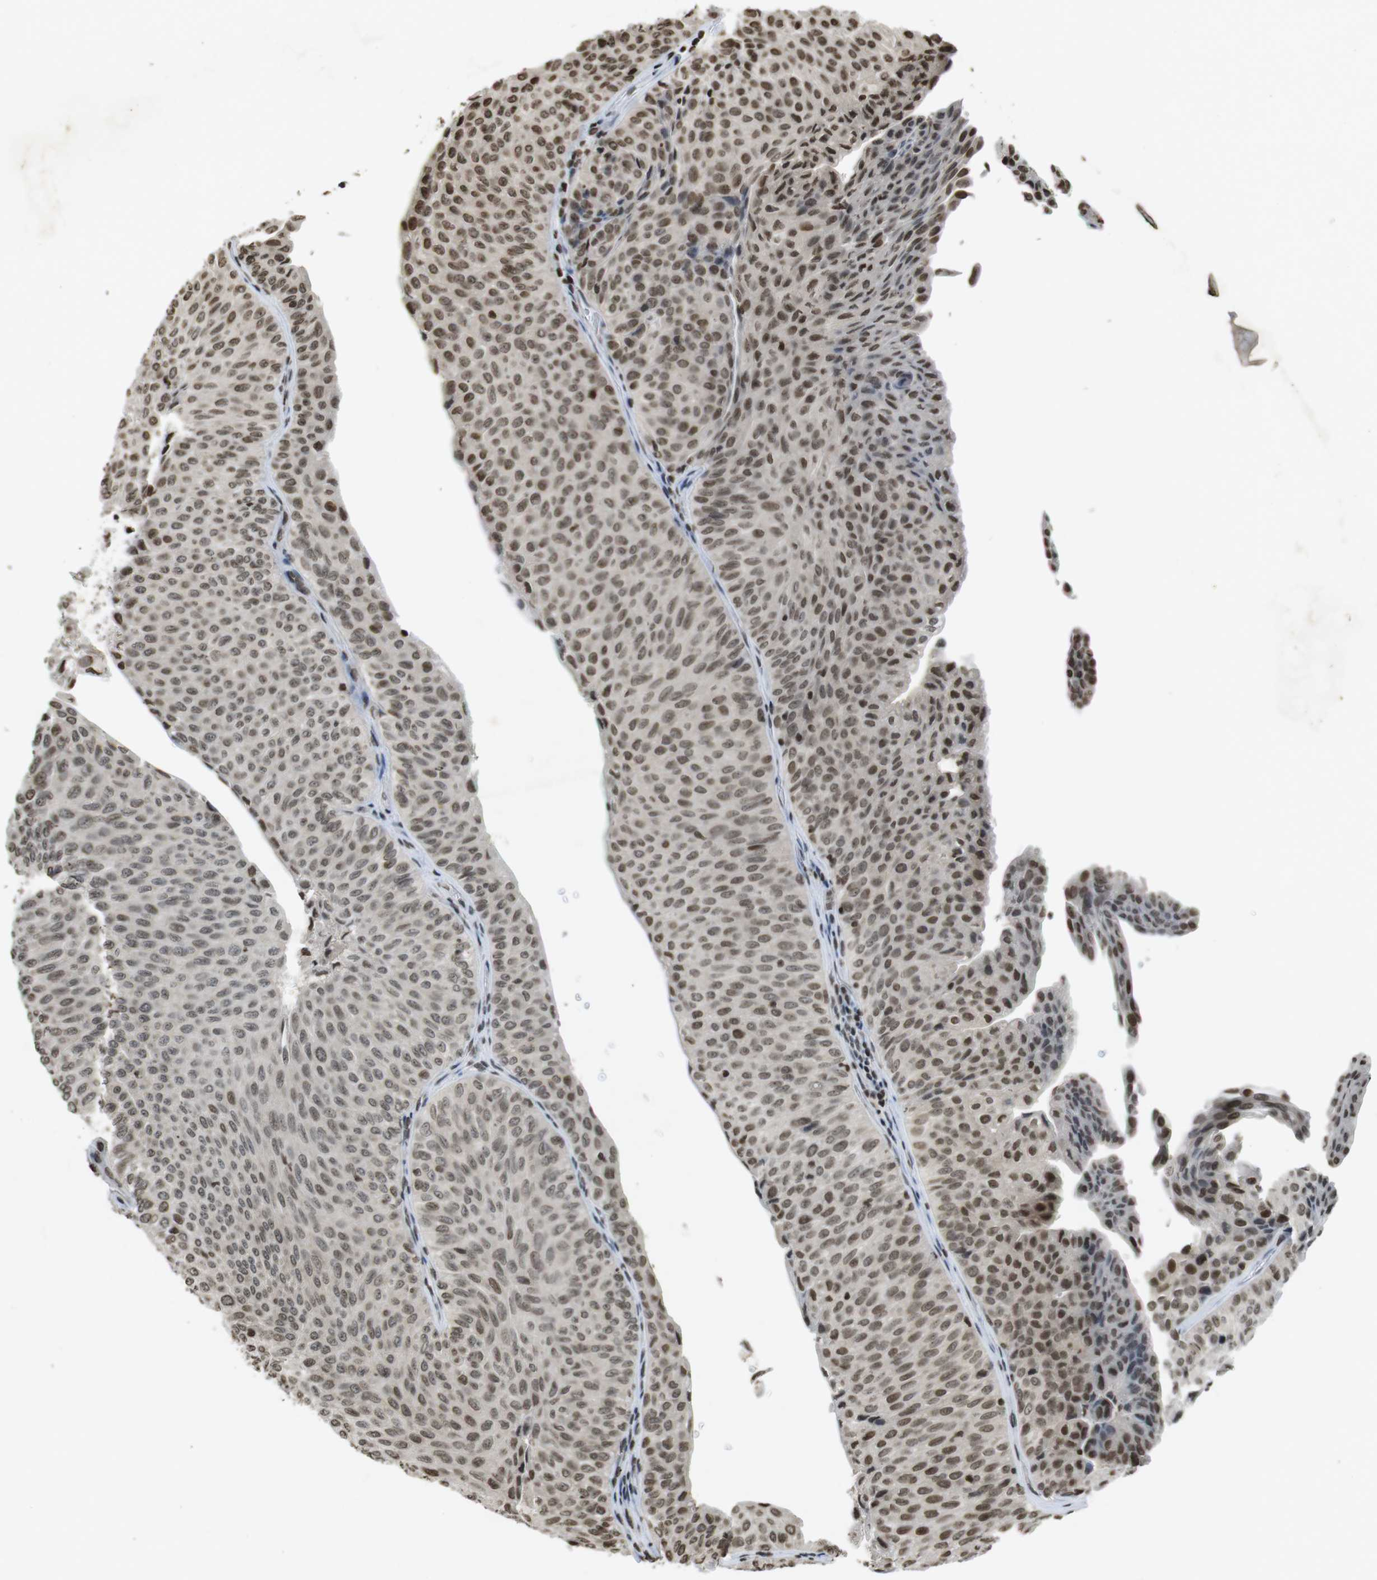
{"staining": {"intensity": "moderate", "quantity": ">75%", "location": "cytoplasmic/membranous,nuclear"}, "tissue": "urothelial cancer", "cell_type": "Tumor cells", "image_type": "cancer", "snomed": [{"axis": "morphology", "description": "Urothelial carcinoma, Low grade"}, {"axis": "topography", "description": "Urinary bladder"}], "caption": "A micrograph of human urothelial cancer stained for a protein demonstrates moderate cytoplasmic/membranous and nuclear brown staining in tumor cells. Immunohistochemistry (ihc) stains the protein of interest in brown and the nuclei are stained blue.", "gene": "FOXA3", "patient": {"sex": "male", "age": 78}}